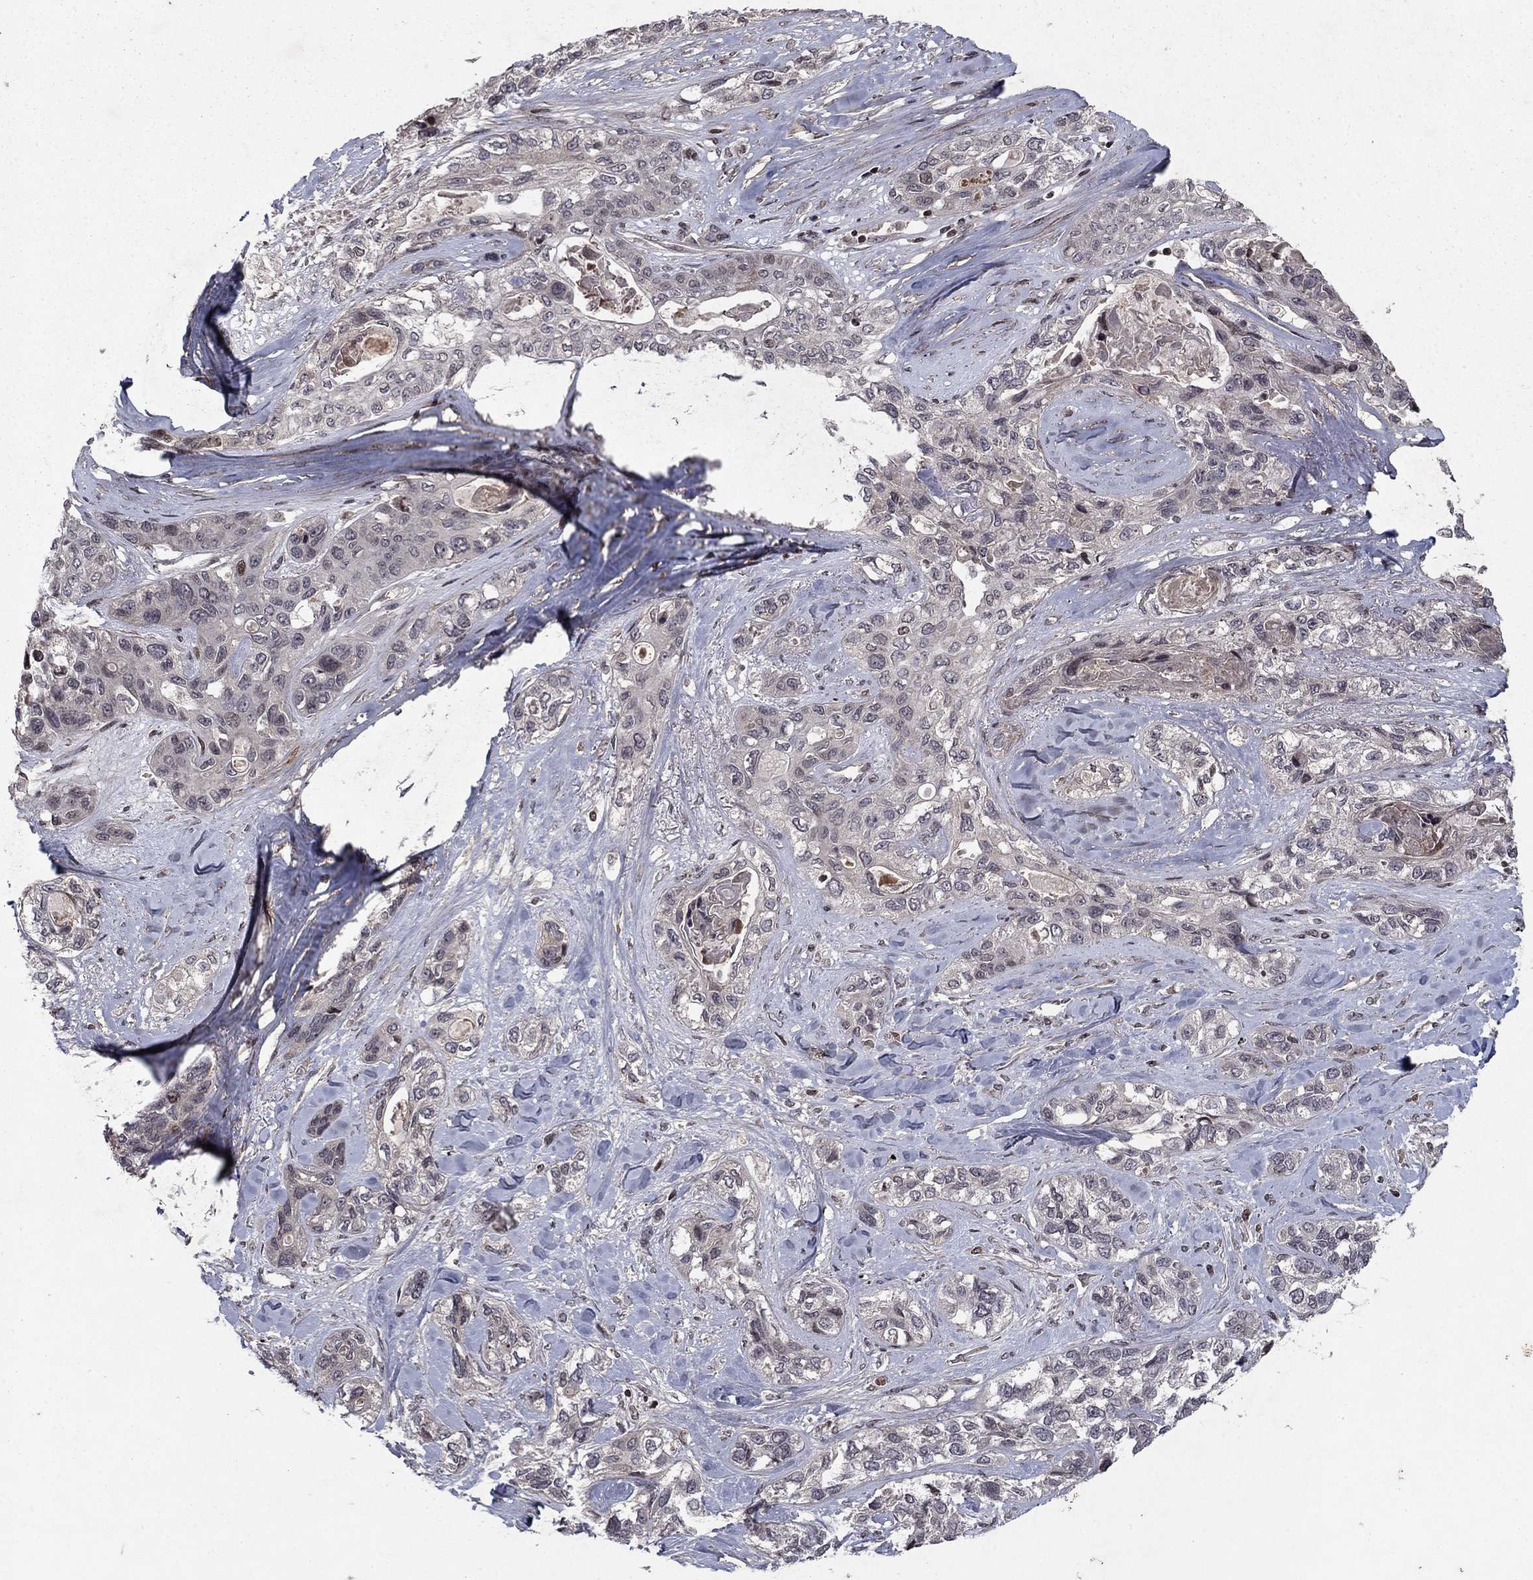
{"staining": {"intensity": "negative", "quantity": "none", "location": "none"}, "tissue": "lung cancer", "cell_type": "Tumor cells", "image_type": "cancer", "snomed": [{"axis": "morphology", "description": "Squamous cell carcinoma, NOS"}, {"axis": "topography", "description": "Lung"}], "caption": "Human lung squamous cell carcinoma stained for a protein using immunohistochemistry (IHC) demonstrates no expression in tumor cells.", "gene": "SORBS1", "patient": {"sex": "female", "age": 70}}